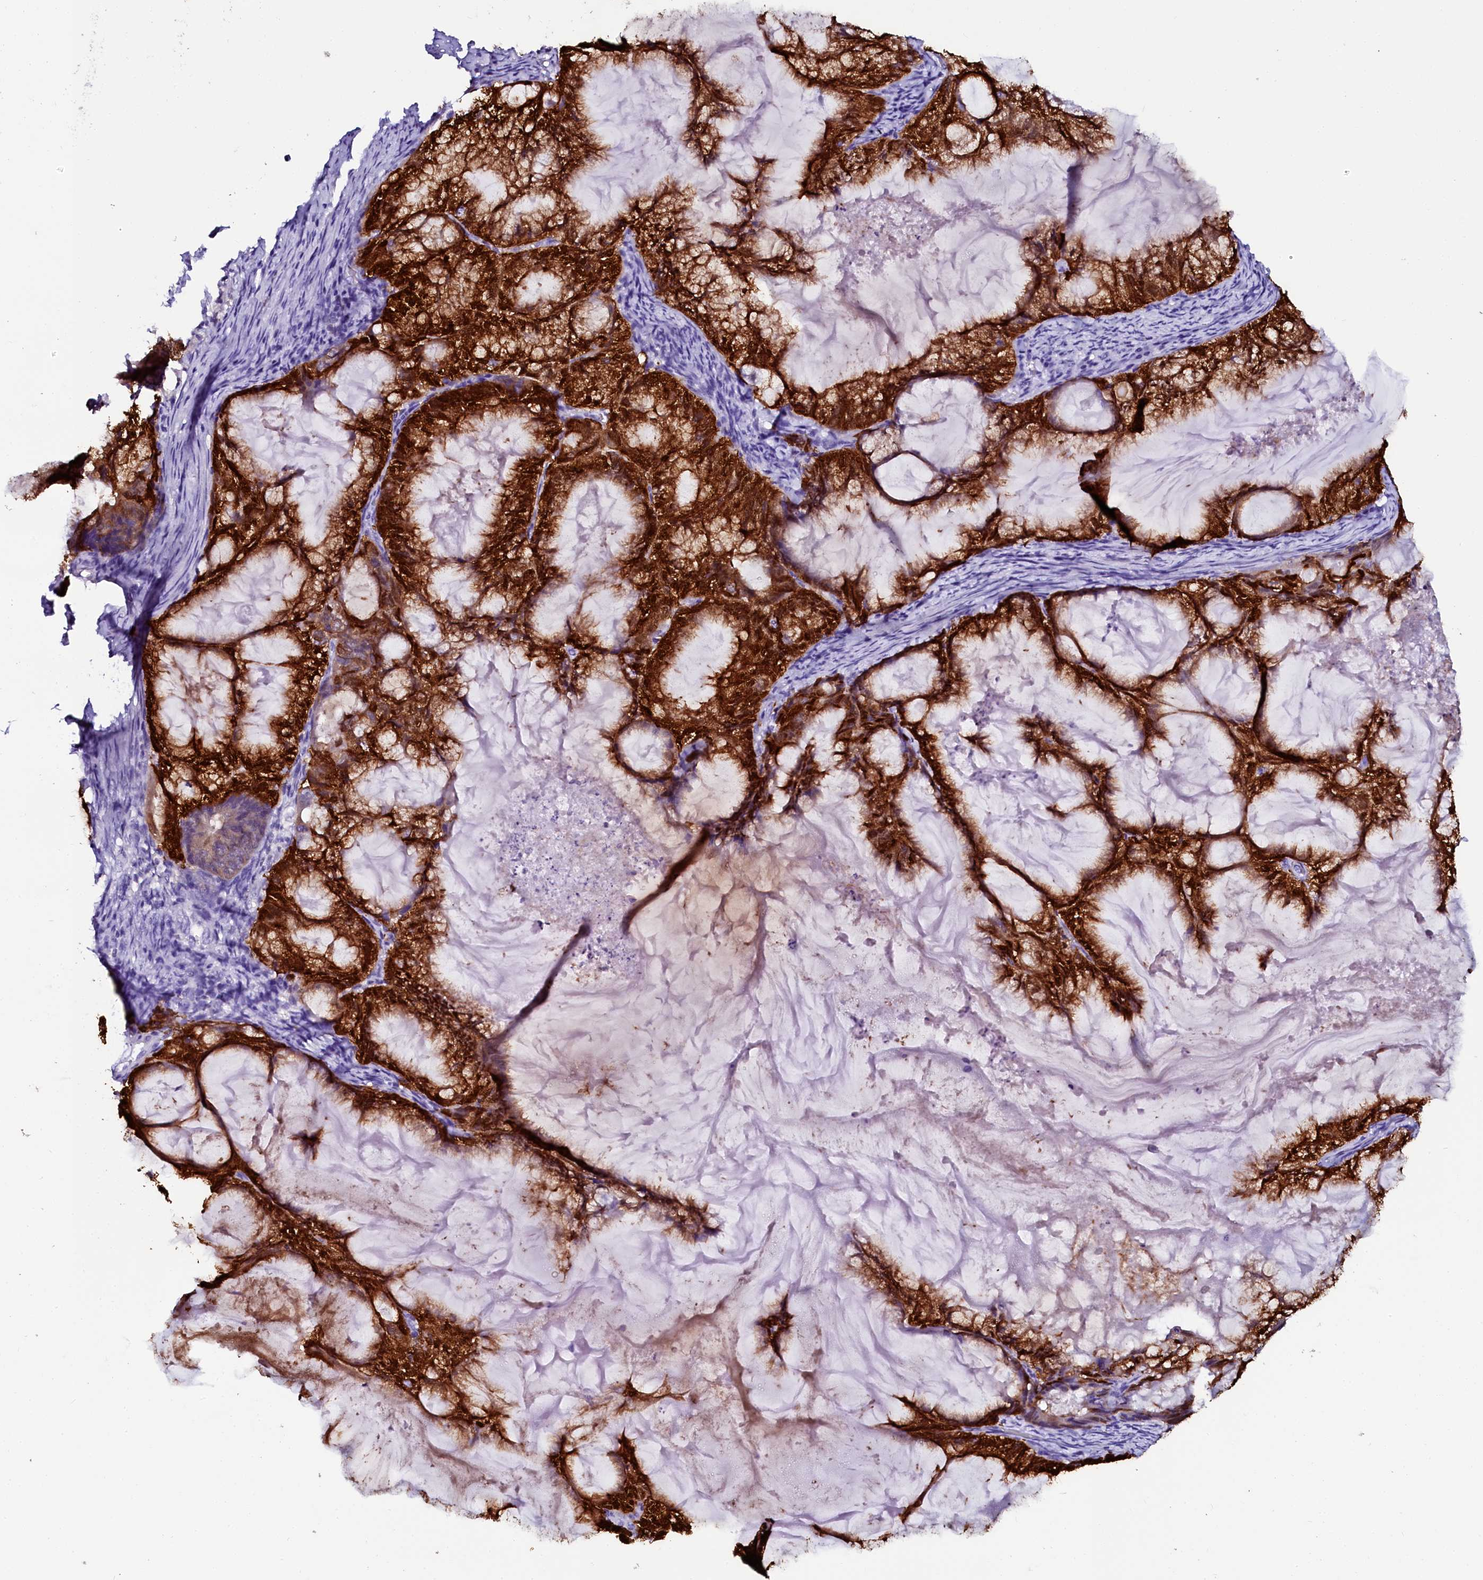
{"staining": {"intensity": "strong", "quantity": ">75%", "location": "cytoplasmic/membranous"}, "tissue": "endometrial cancer", "cell_type": "Tumor cells", "image_type": "cancer", "snomed": [{"axis": "morphology", "description": "Adenocarcinoma, NOS"}, {"axis": "topography", "description": "Endometrium"}], "caption": "Endometrial adenocarcinoma was stained to show a protein in brown. There is high levels of strong cytoplasmic/membranous expression in about >75% of tumor cells.", "gene": "SORD", "patient": {"sex": "female", "age": 86}}